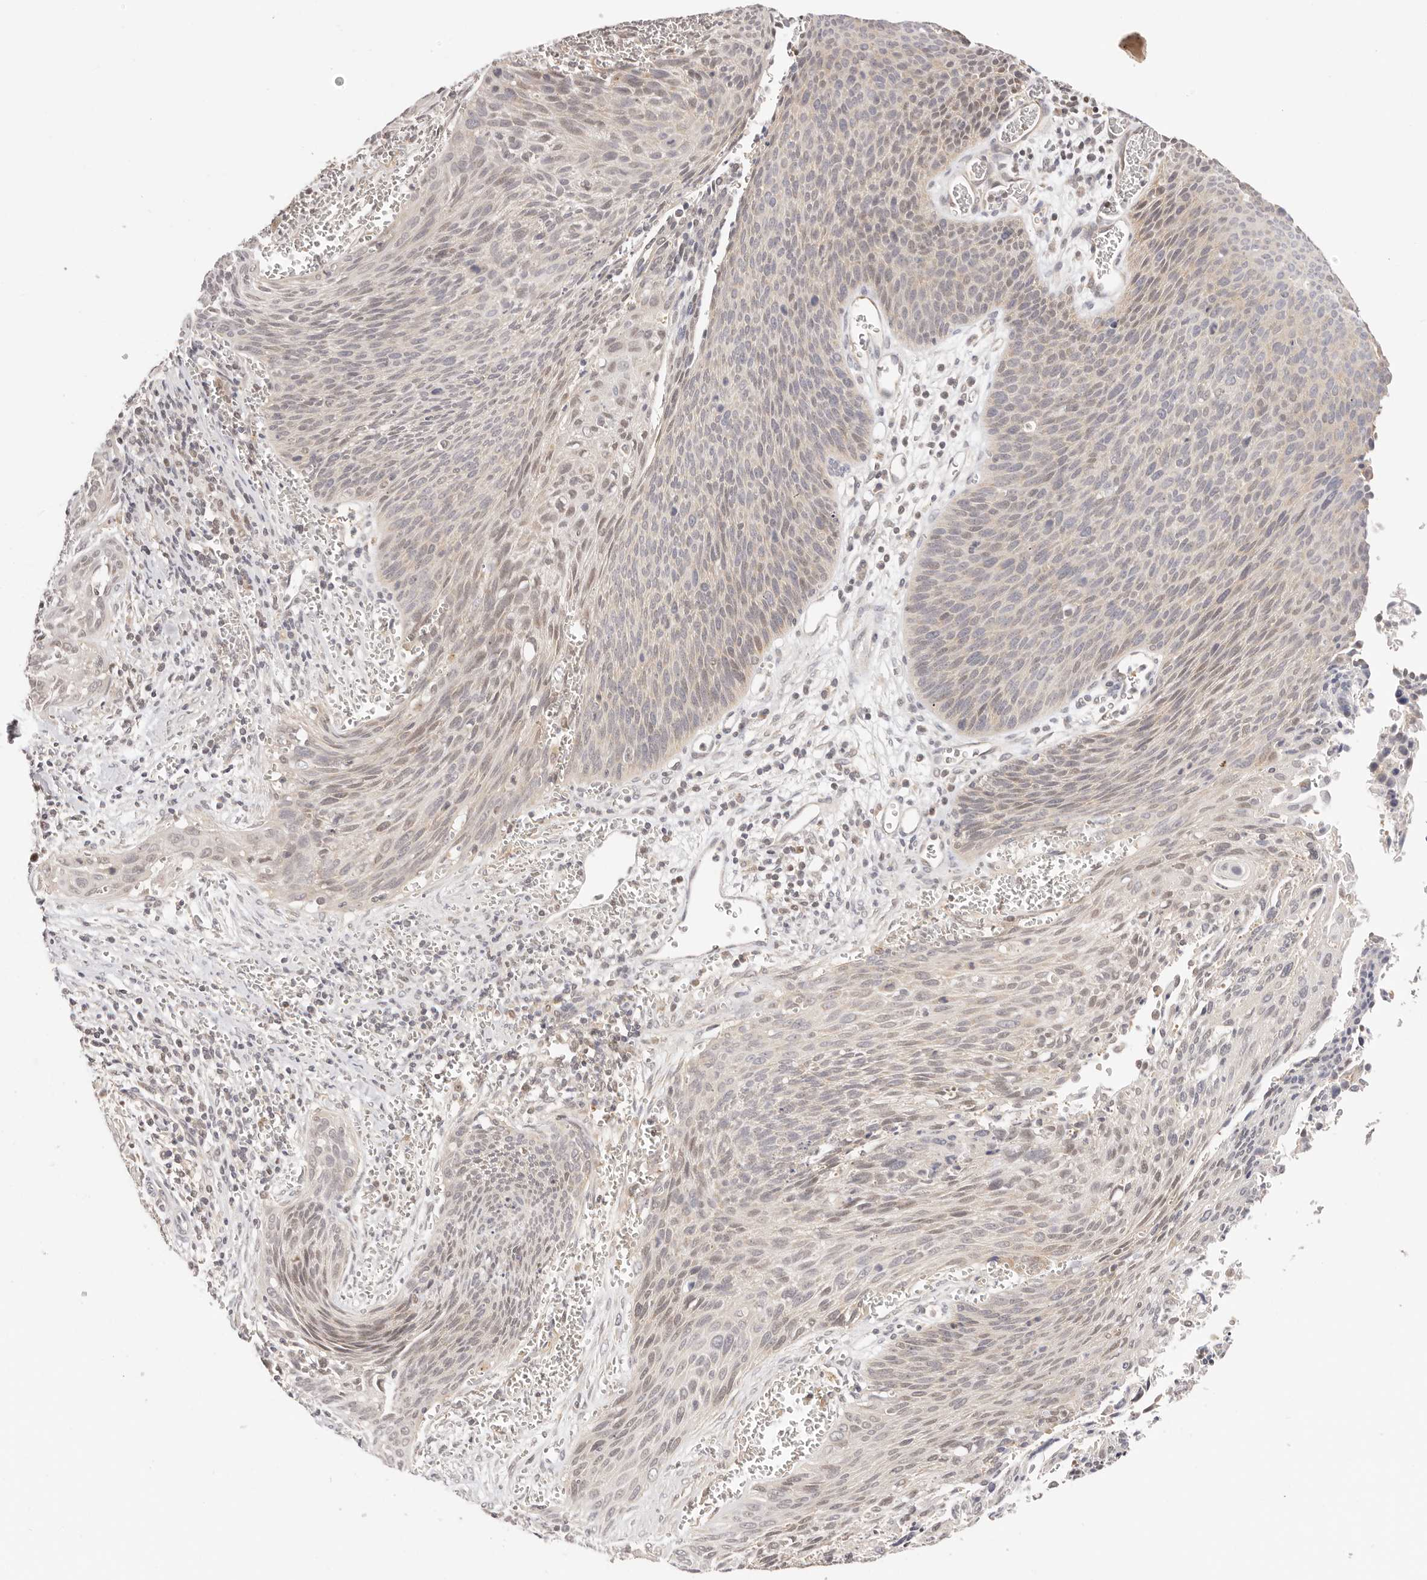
{"staining": {"intensity": "weak", "quantity": "25%-75%", "location": "cytoplasmic/membranous"}, "tissue": "cervical cancer", "cell_type": "Tumor cells", "image_type": "cancer", "snomed": [{"axis": "morphology", "description": "Squamous cell carcinoma, NOS"}, {"axis": "topography", "description": "Cervix"}], "caption": "This photomicrograph reveals immunohistochemistry staining of human cervical squamous cell carcinoma, with low weak cytoplasmic/membranous expression in approximately 25%-75% of tumor cells.", "gene": "KCMF1", "patient": {"sex": "female", "age": 55}}